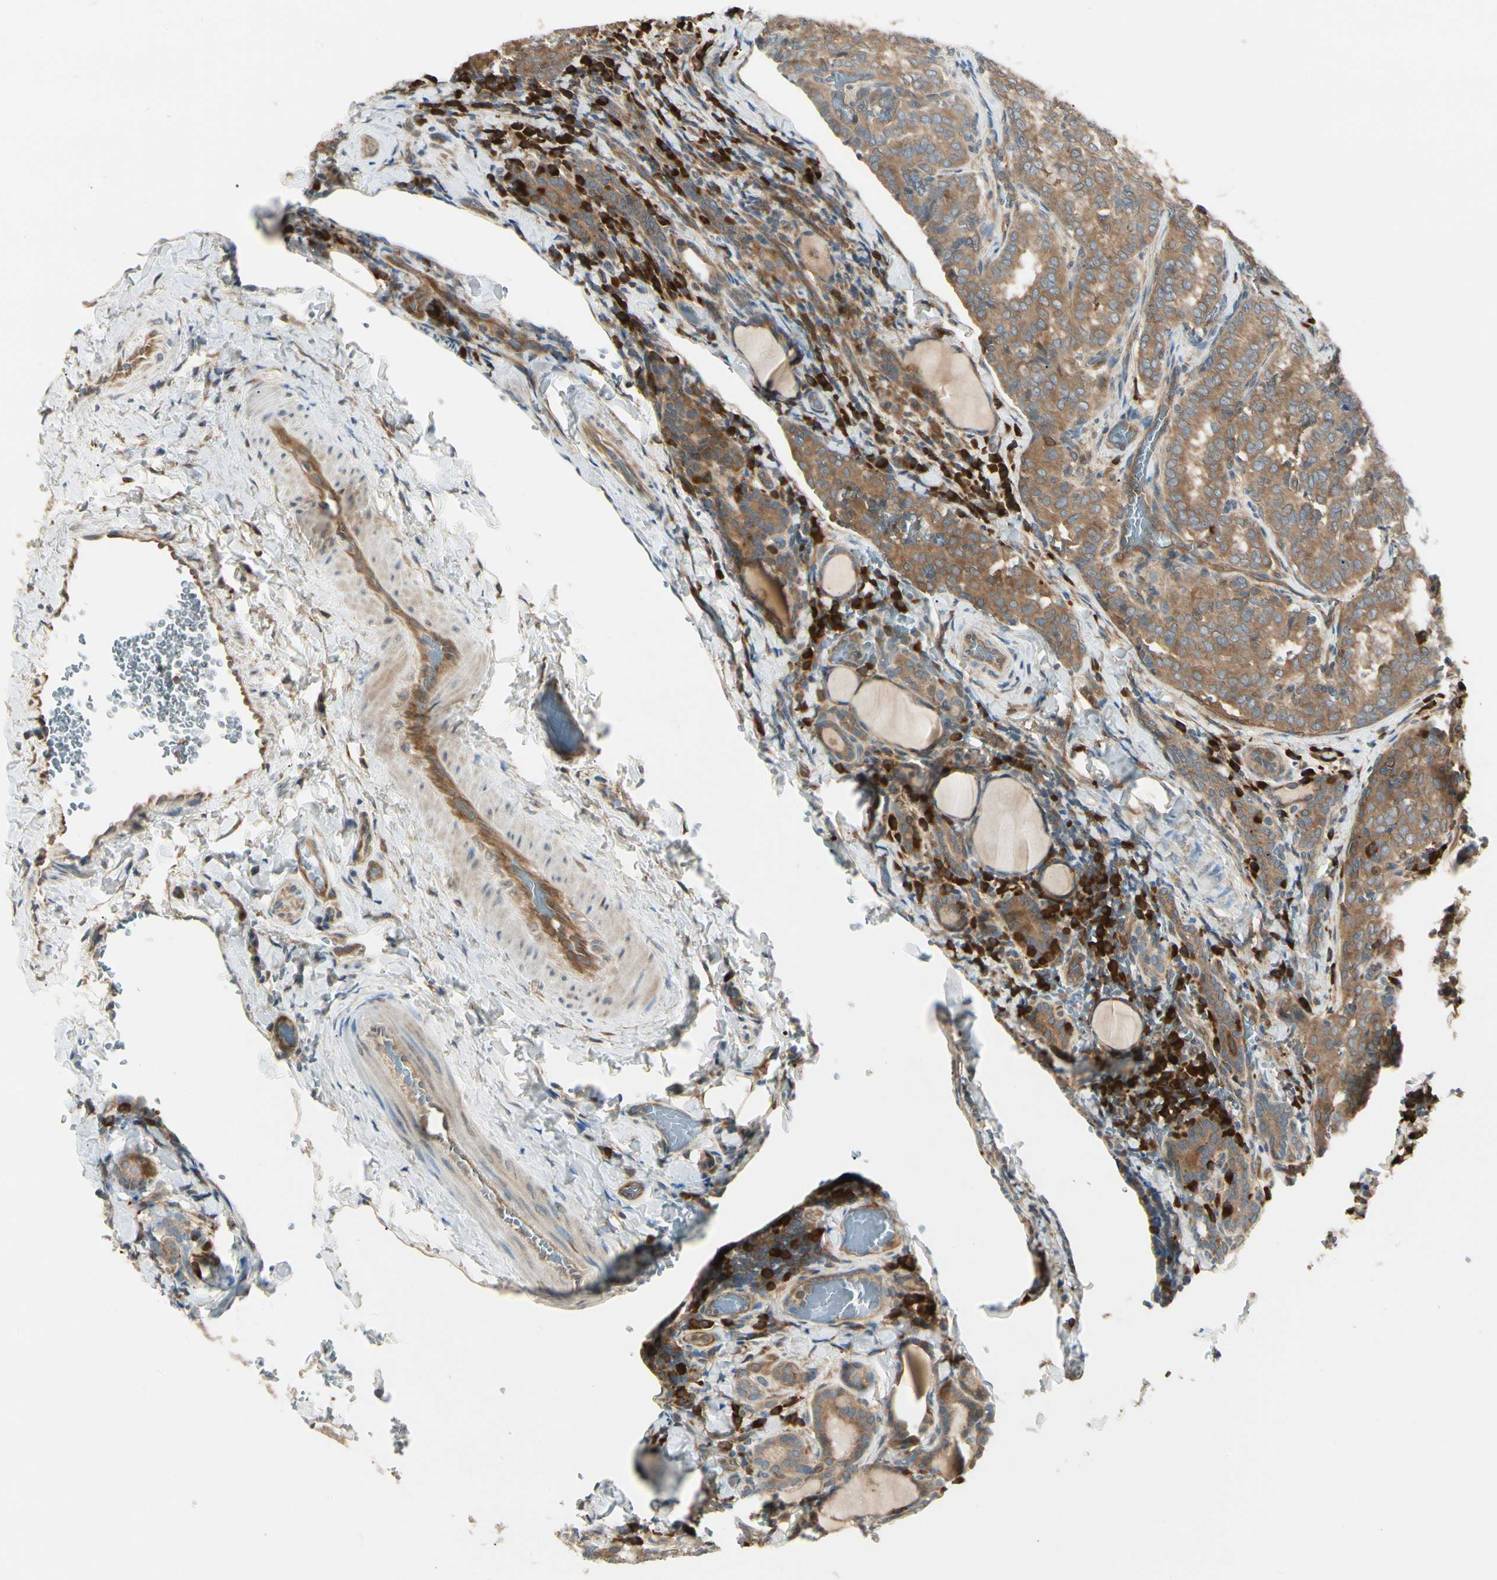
{"staining": {"intensity": "moderate", "quantity": ">75%", "location": "cytoplasmic/membranous"}, "tissue": "thyroid cancer", "cell_type": "Tumor cells", "image_type": "cancer", "snomed": [{"axis": "morphology", "description": "Normal tissue, NOS"}, {"axis": "morphology", "description": "Papillary adenocarcinoma, NOS"}, {"axis": "topography", "description": "Thyroid gland"}], "caption": "Immunohistochemical staining of thyroid papillary adenocarcinoma exhibits medium levels of moderate cytoplasmic/membranous protein staining in about >75% of tumor cells.", "gene": "NME1-NME2", "patient": {"sex": "female", "age": 30}}